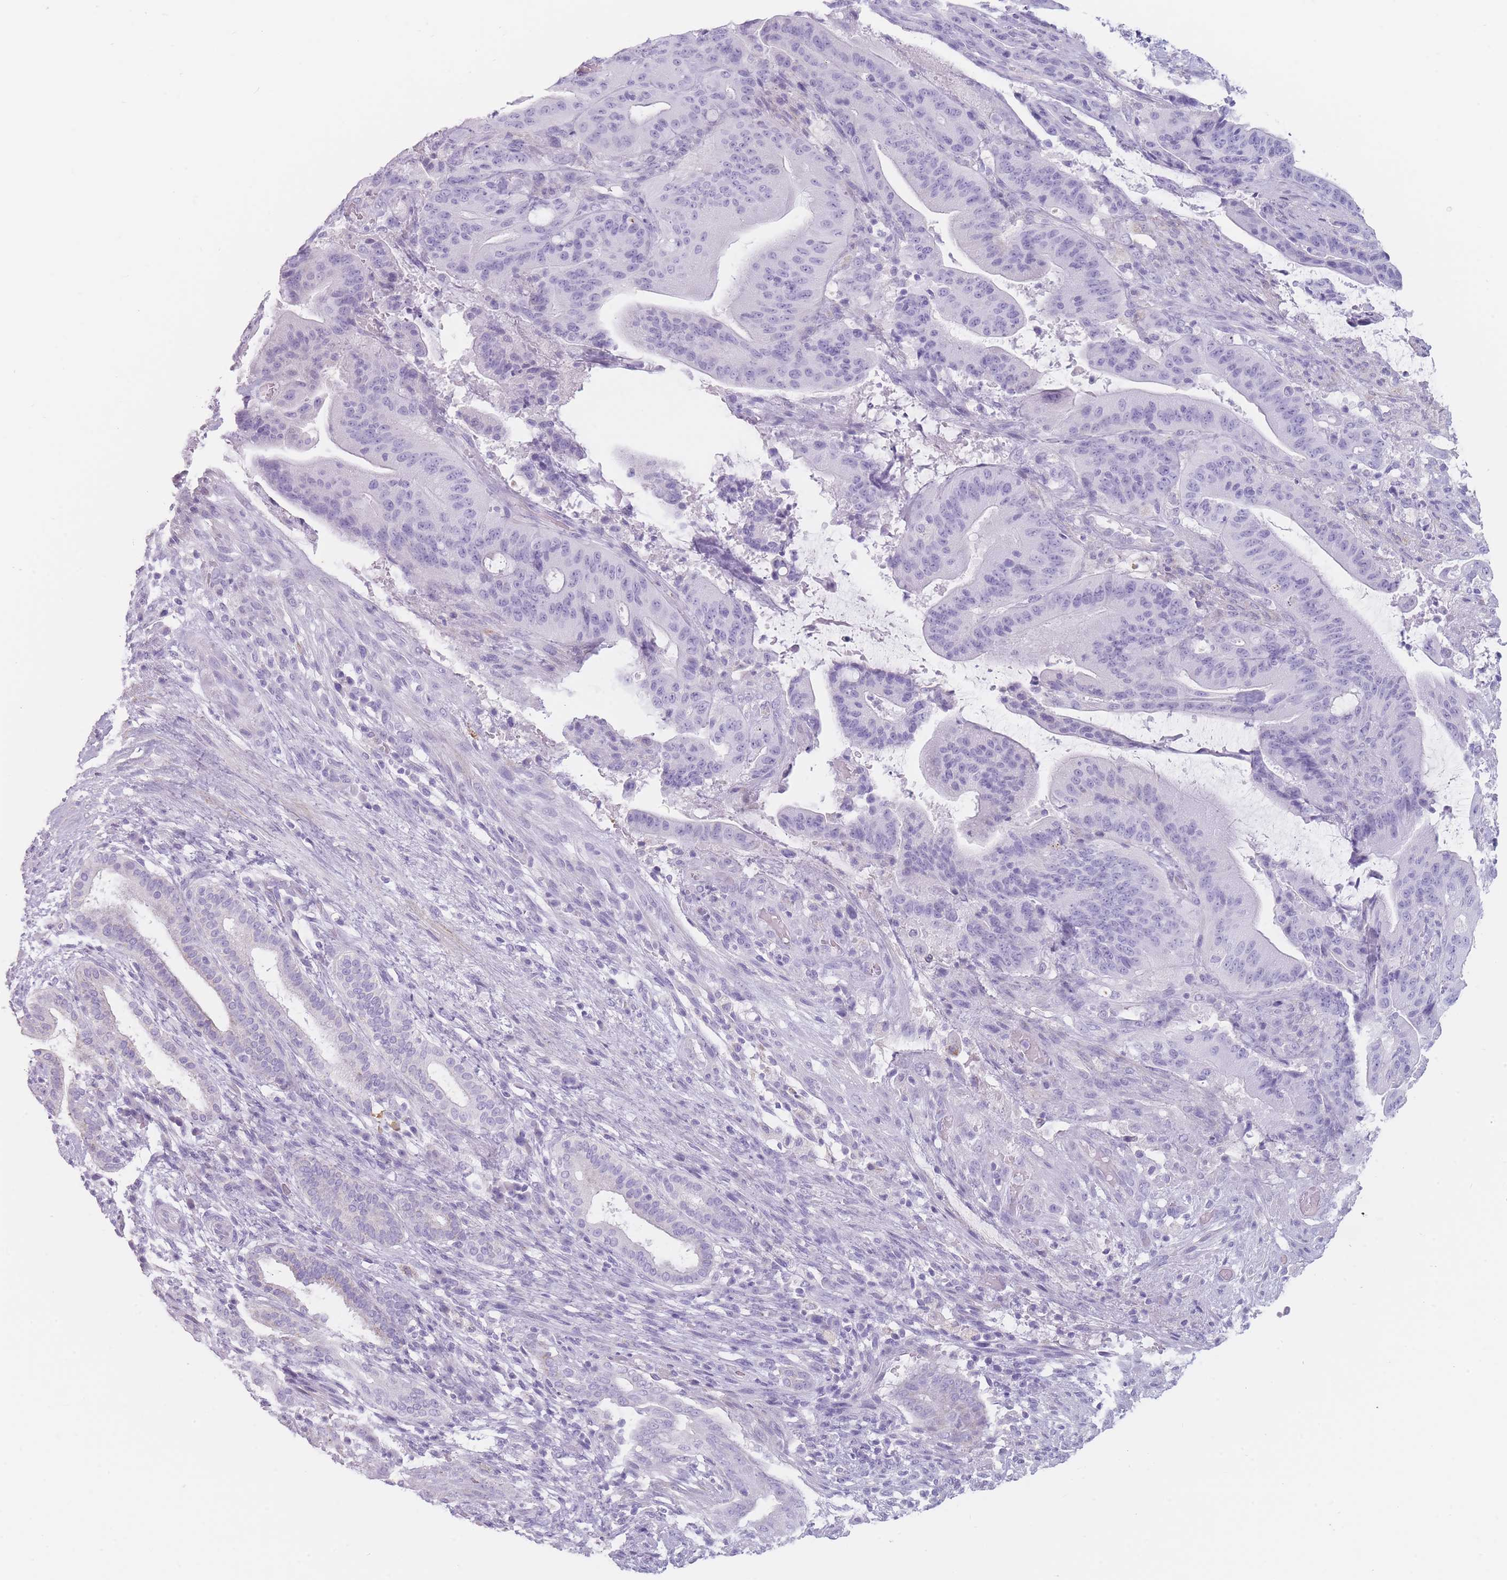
{"staining": {"intensity": "negative", "quantity": "none", "location": "none"}, "tissue": "liver cancer", "cell_type": "Tumor cells", "image_type": "cancer", "snomed": [{"axis": "morphology", "description": "Normal tissue, NOS"}, {"axis": "morphology", "description": "Cholangiocarcinoma"}, {"axis": "topography", "description": "Liver"}, {"axis": "topography", "description": "Peripheral nerve tissue"}], "caption": "The histopathology image reveals no staining of tumor cells in cholangiocarcinoma (liver).", "gene": "GPR12", "patient": {"sex": "female", "age": 73}}